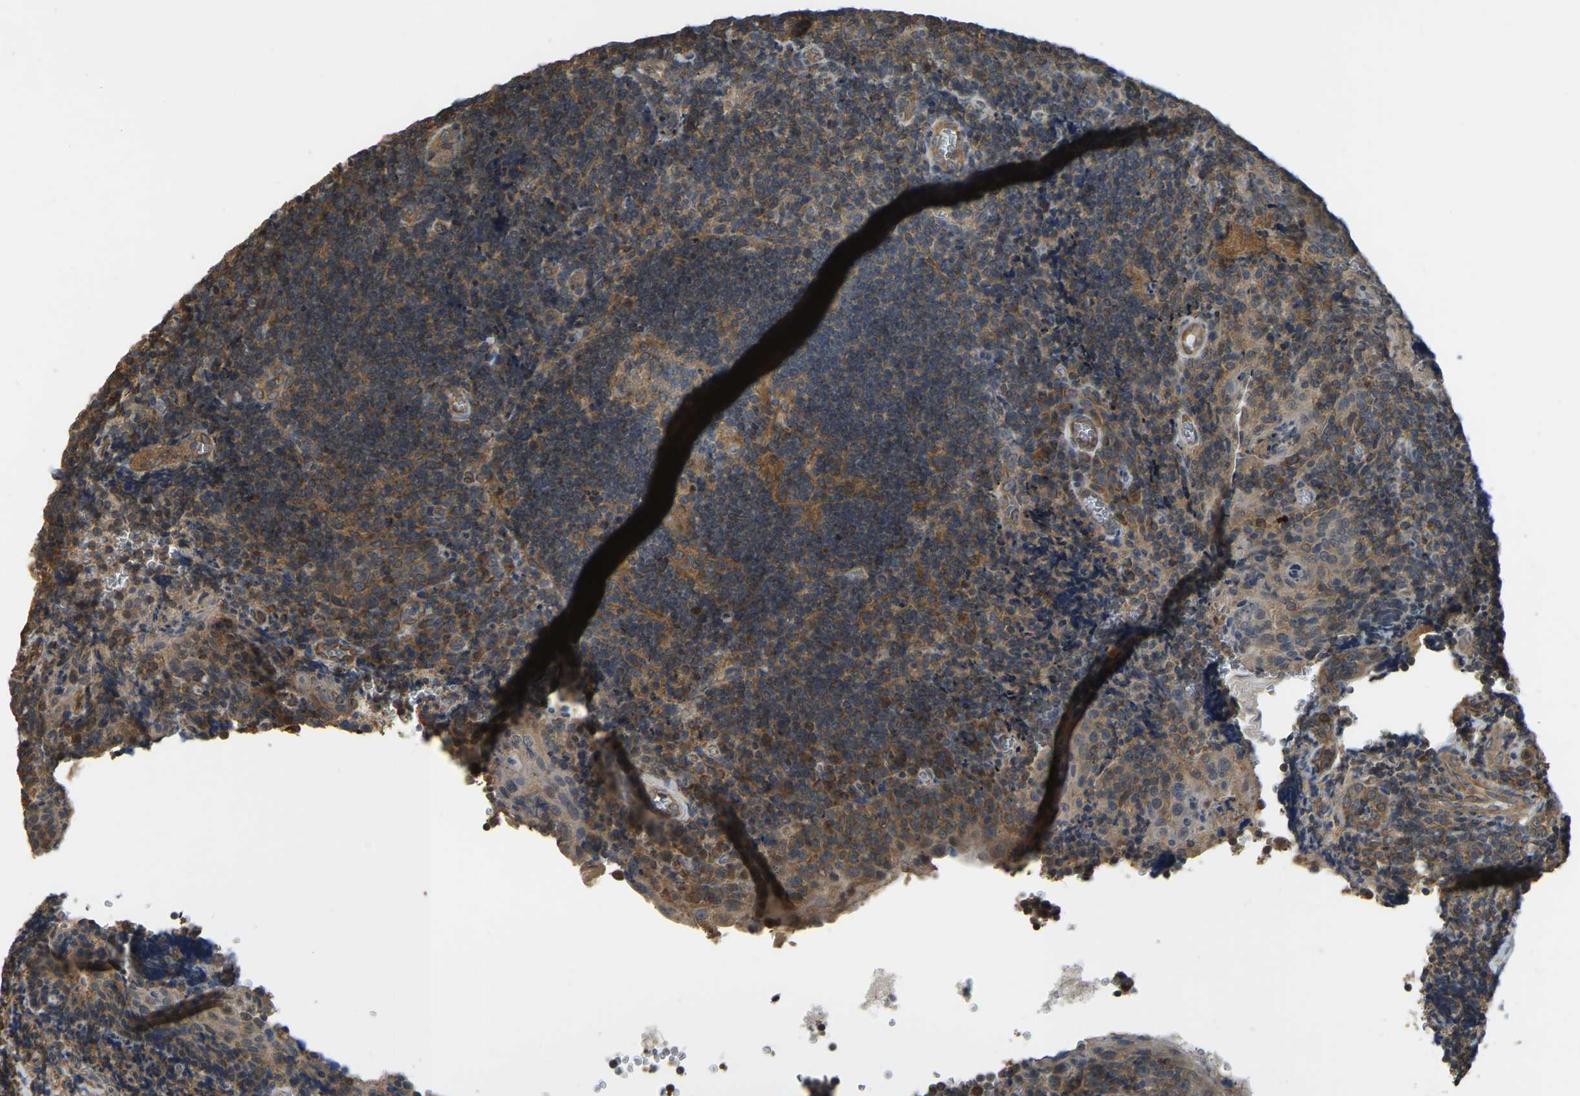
{"staining": {"intensity": "moderate", "quantity": ">75%", "location": "cytoplasmic/membranous"}, "tissue": "tonsil", "cell_type": "Germinal center cells", "image_type": "normal", "snomed": [{"axis": "morphology", "description": "Normal tissue, NOS"}, {"axis": "morphology", "description": "Inflammation, NOS"}, {"axis": "topography", "description": "Tonsil"}], "caption": "A high-resolution histopathology image shows IHC staining of normal tonsil, which shows moderate cytoplasmic/membranous positivity in about >75% of germinal center cells. (Brightfield microscopy of DAB IHC at high magnification).", "gene": "GNG2", "patient": {"sex": "female", "age": 31}}